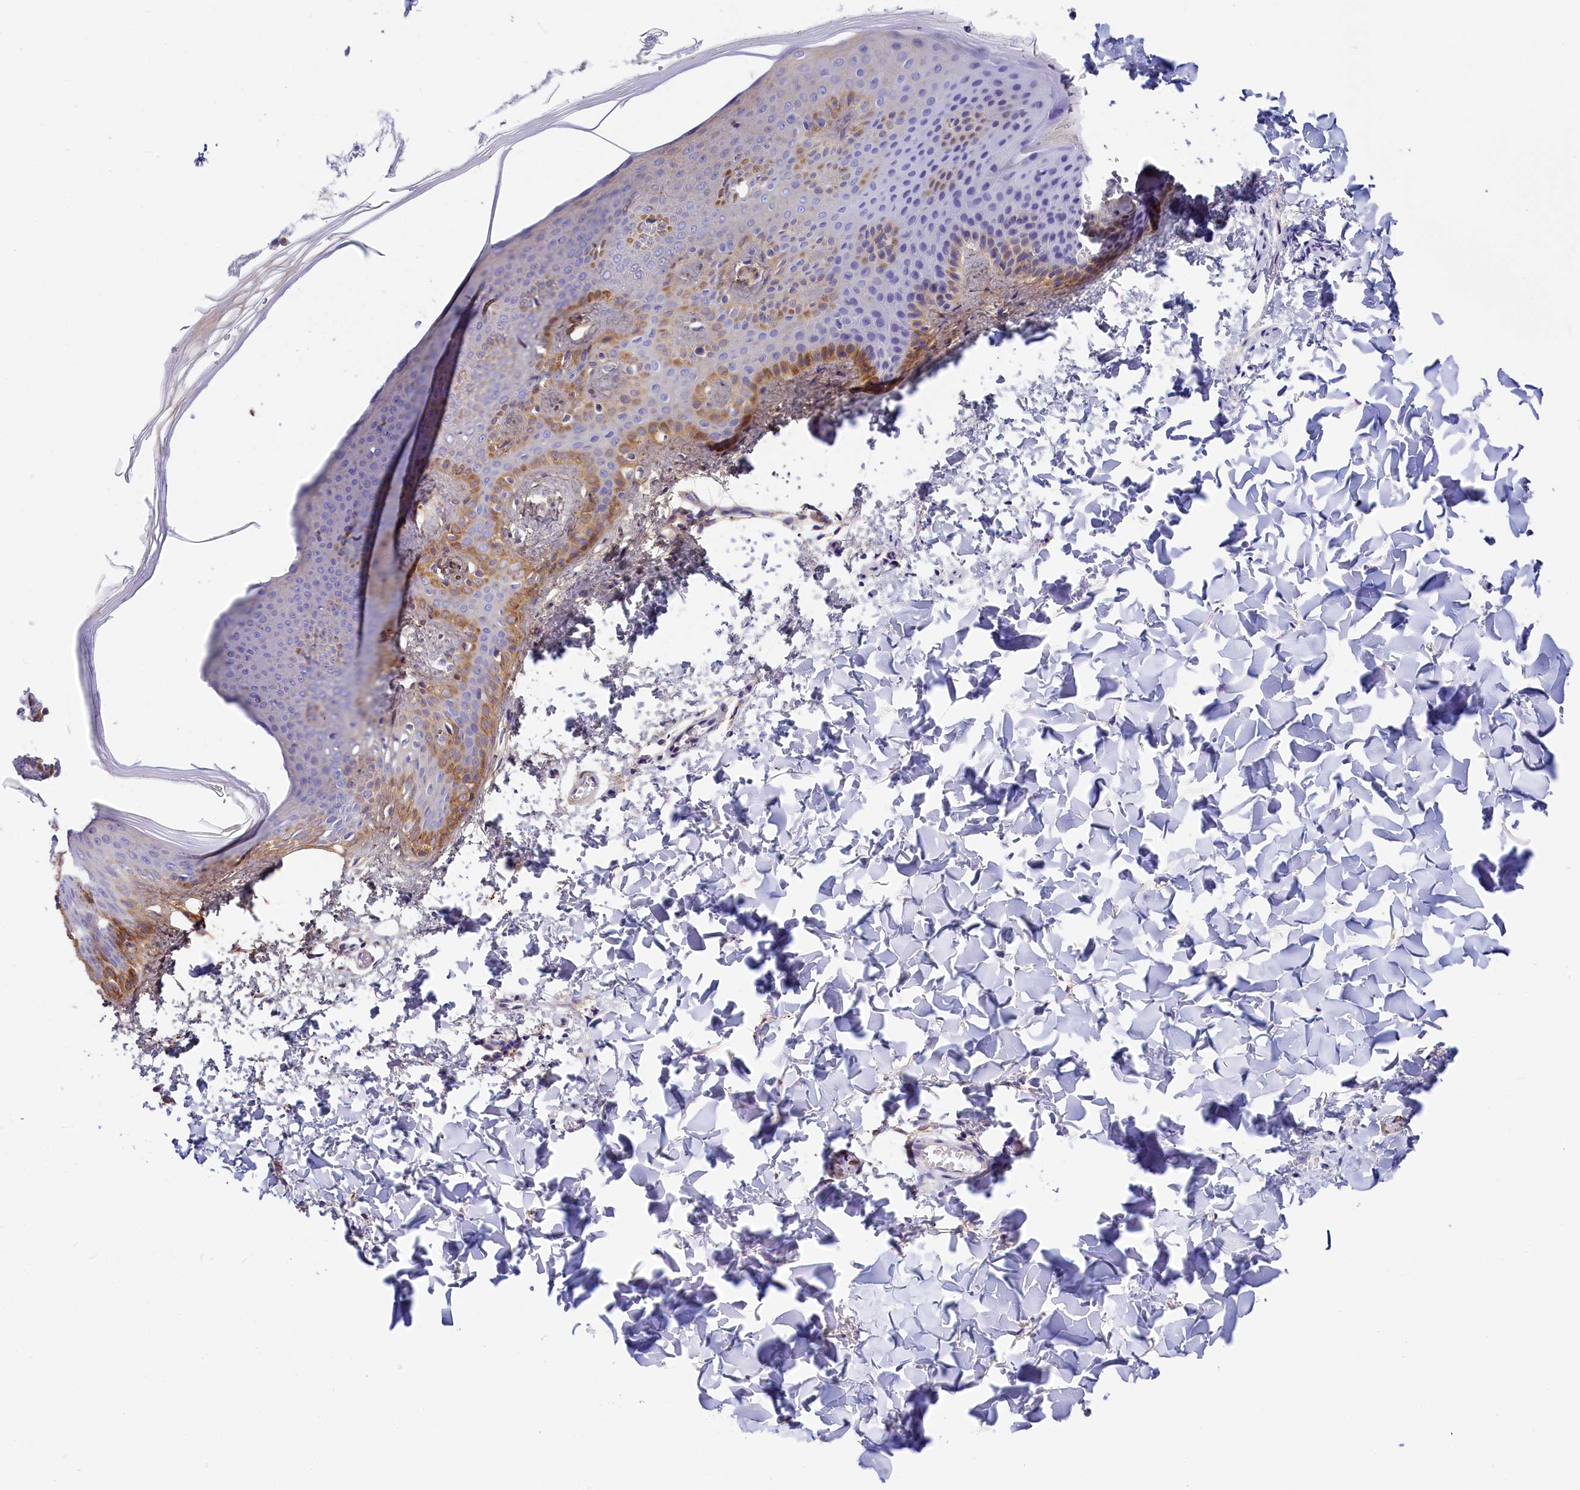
{"staining": {"intensity": "moderate", "quantity": ">75%", "location": "cytoplasmic/membranous"}, "tissue": "skin", "cell_type": "Fibroblasts", "image_type": "normal", "snomed": [{"axis": "morphology", "description": "Normal tissue, NOS"}, {"axis": "topography", "description": "Skin"}], "caption": "Immunohistochemistry of unremarkable skin demonstrates medium levels of moderate cytoplasmic/membranous positivity in approximately >75% of fibroblasts. (DAB (3,3'-diaminobenzidine) = brown stain, brightfield microscopy at high magnification).", "gene": "KATNB1", "patient": {"sex": "male", "age": 36}}